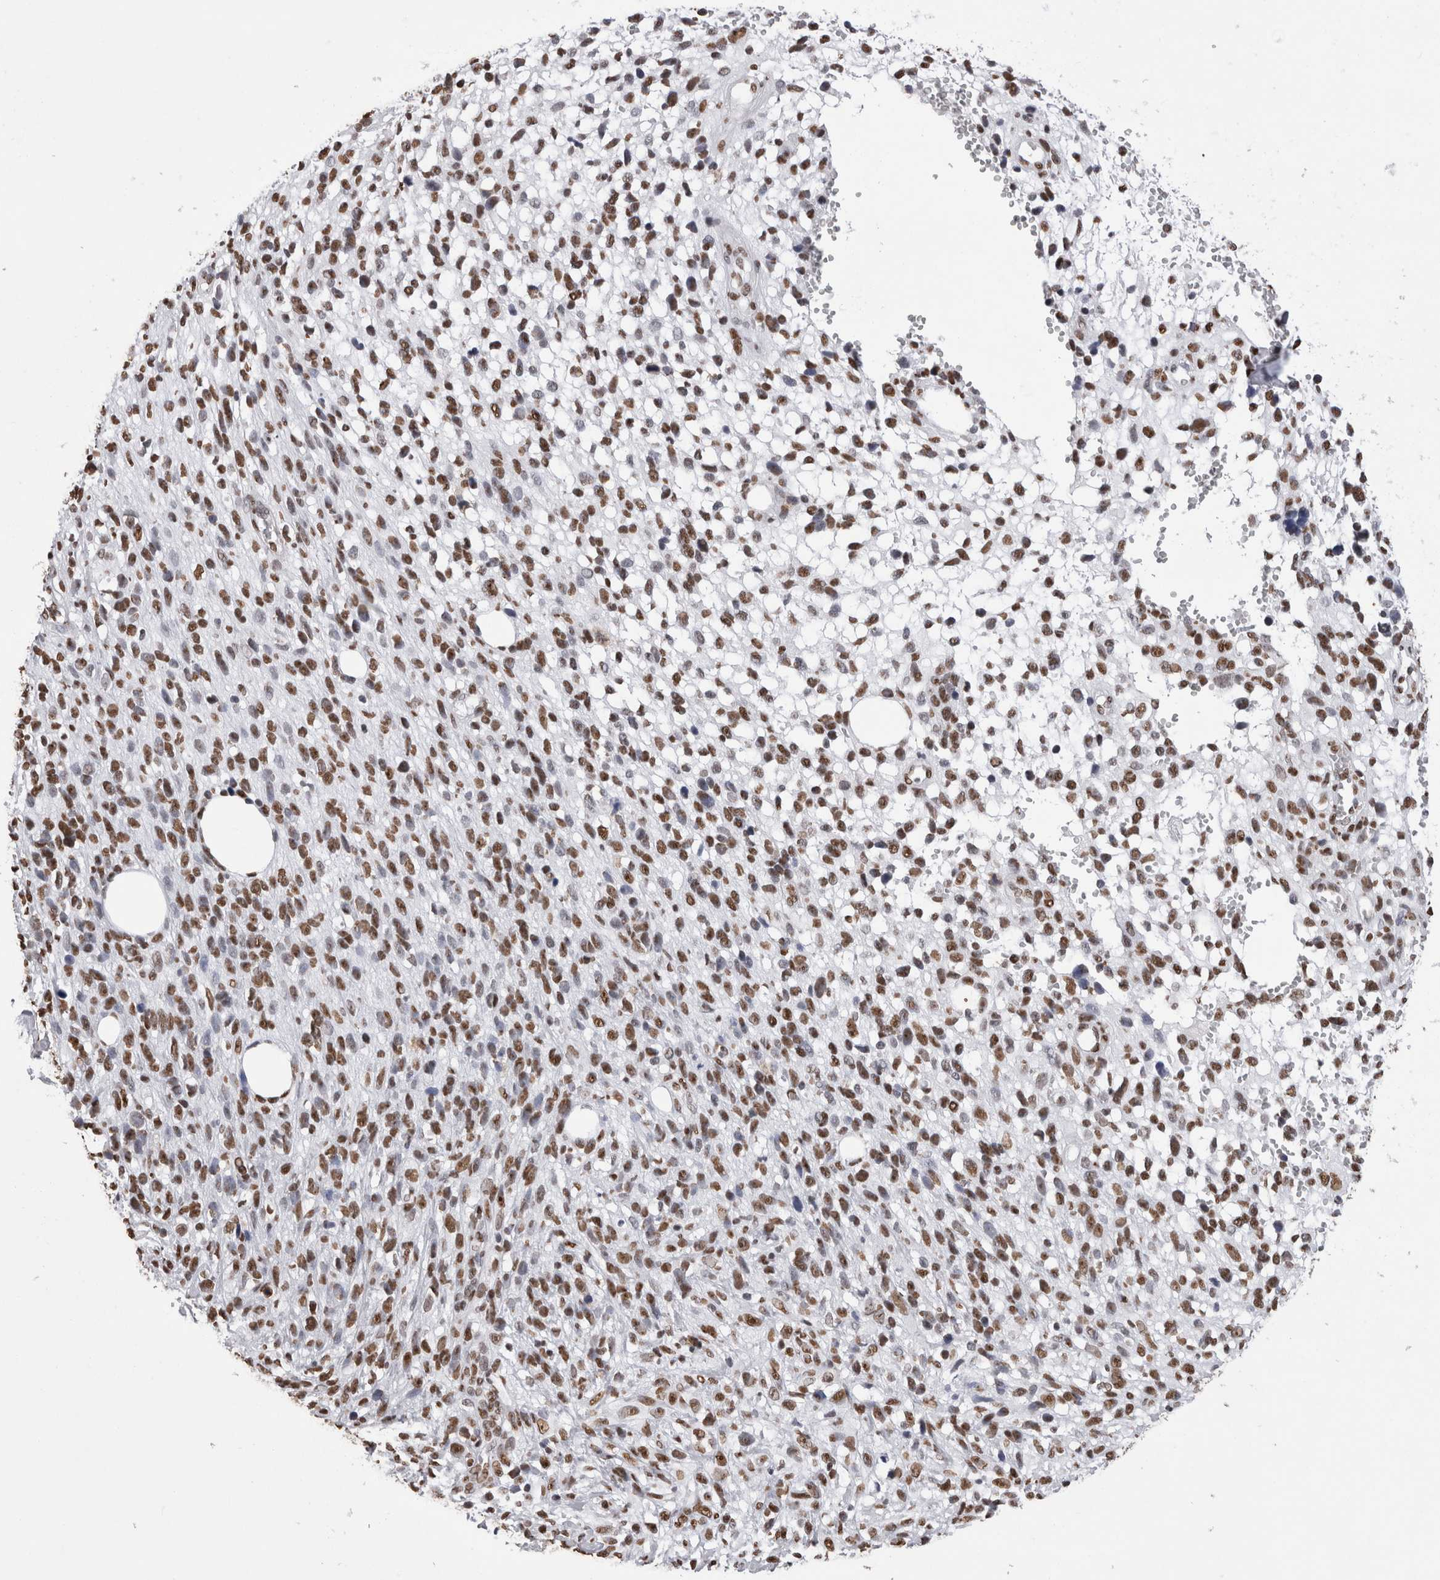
{"staining": {"intensity": "moderate", "quantity": ">75%", "location": "nuclear"}, "tissue": "melanoma", "cell_type": "Tumor cells", "image_type": "cancer", "snomed": [{"axis": "morphology", "description": "Malignant melanoma, NOS"}, {"axis": "topography", "description": "Skin"}], "caption": "A brown stain shows moderate nuclear staining of a protein in human melanoma tumor cells.", "gene": "ALPK3", "patient": {"sex": "female", "age": 55}}